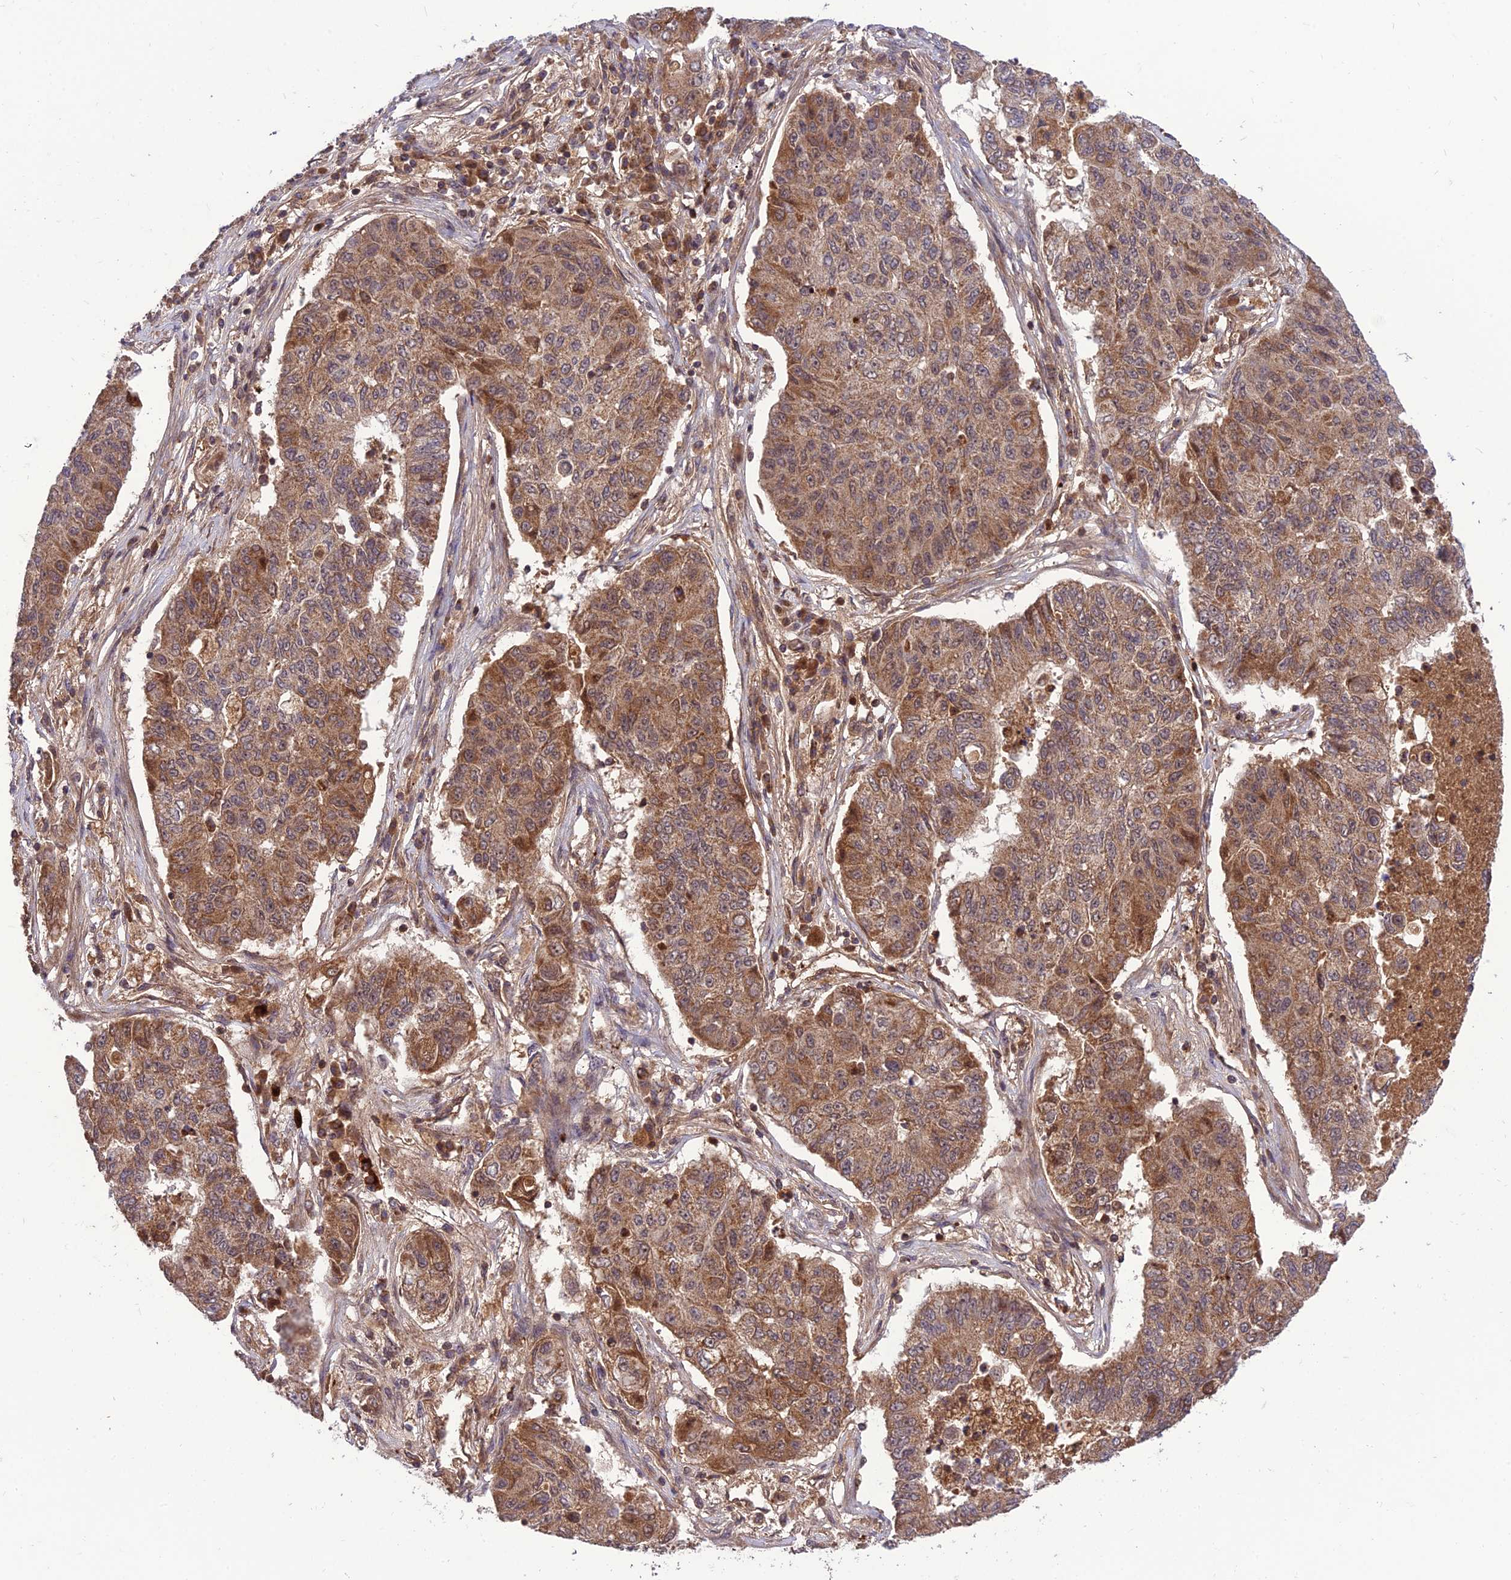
{"staining": {"intensity": "moderate", "quantity": ">75%", "location": "cytoplasmic/membranous"}, "tissue": "lung cancer", "cell_type": "Tumor cells", "image_type": "cancer", "snomed": [{"axis": "morphology", "description": "Squamous cell carcinoma, NOS"}, {"axis": "topography", "description": "Lung"}], "caption": "Lung squamous cell carcinoma tissue reveals moderate cytoplasmic/membranous expression in about >75% of tumor cells, visualized by immunohistochemistry. (Brightfield microscopy of DAB IHC at high magnification).", "gene": "NDUFC1", "patient": {"sex": "male", "age": 74}}